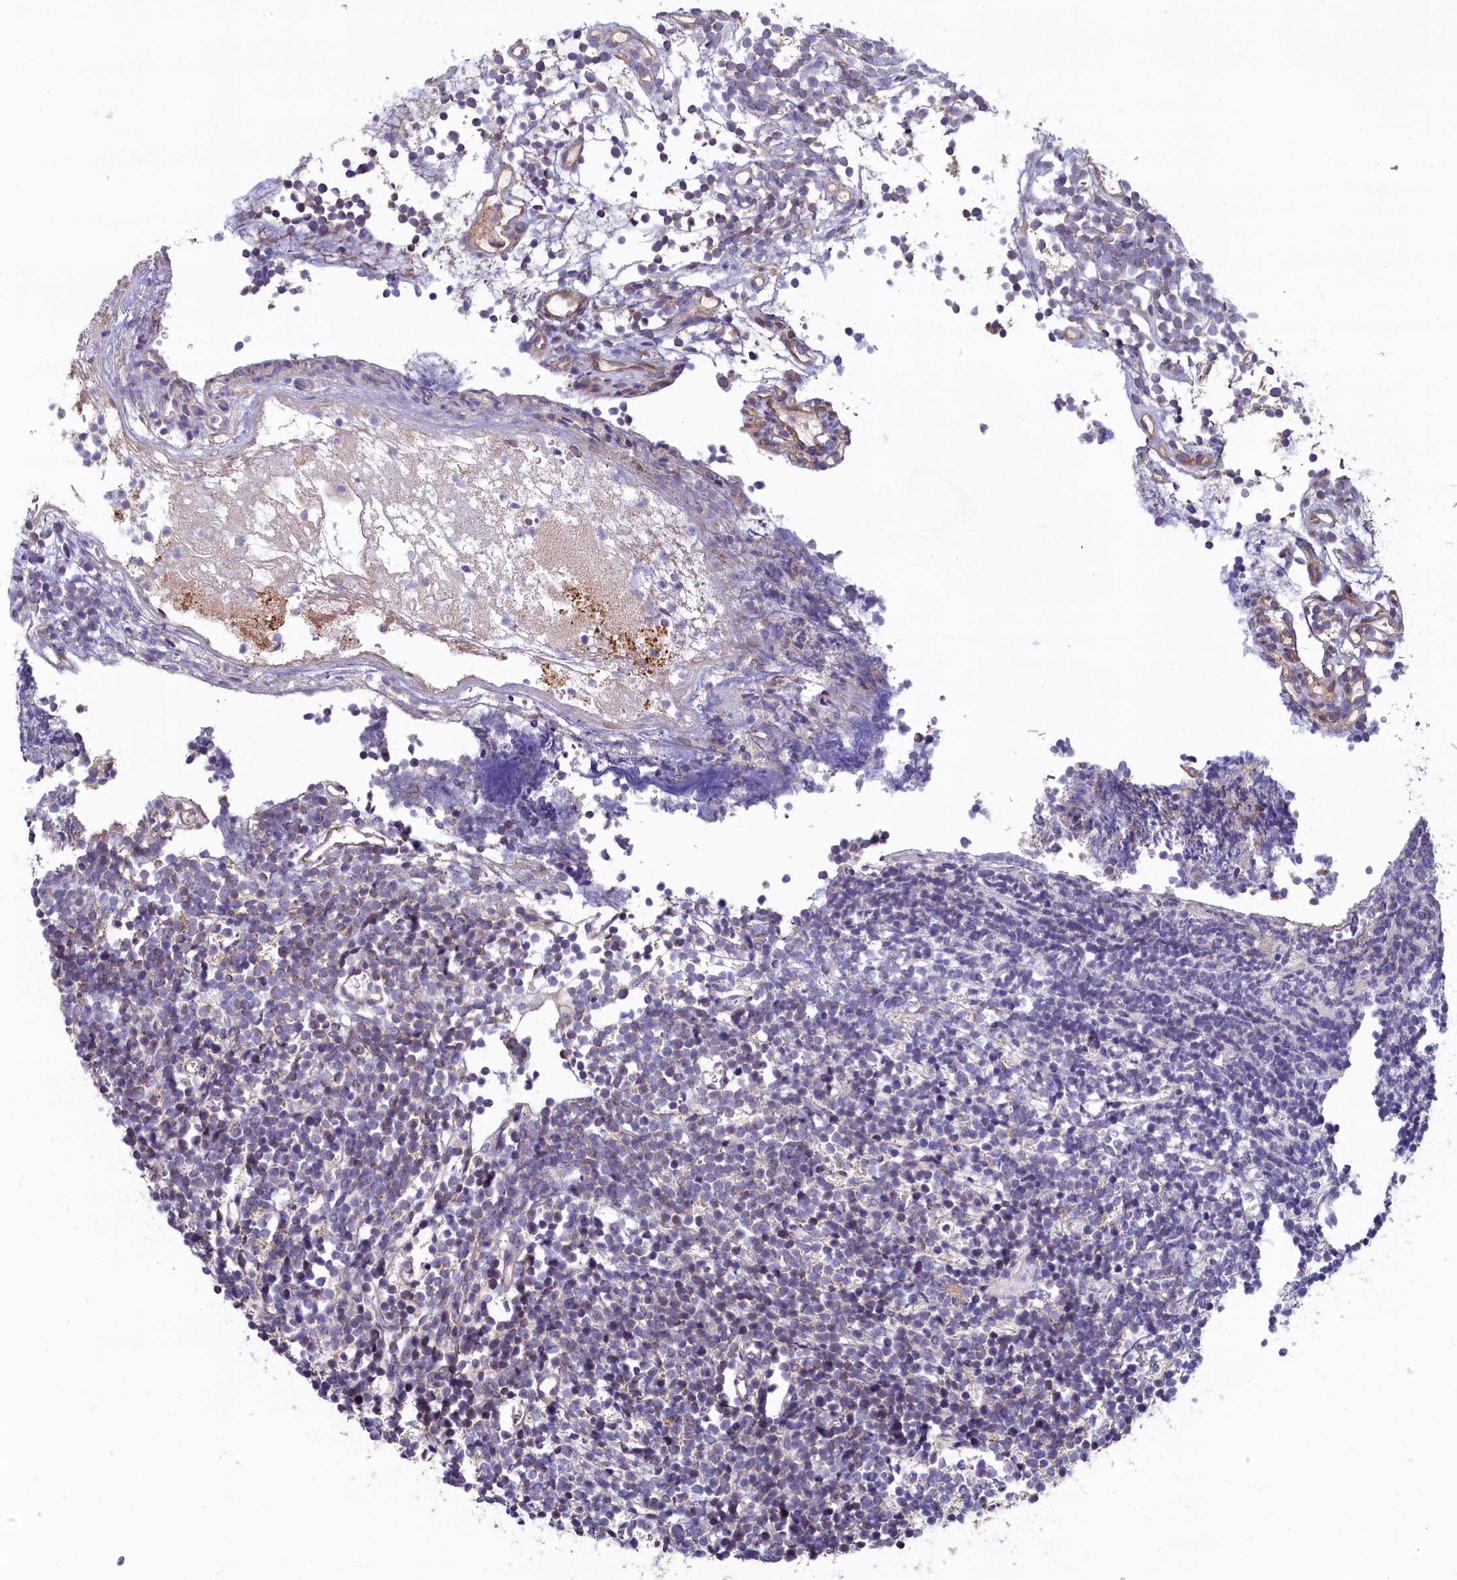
{"staining": {"intensity": "weak", "quantity": "<25%", "location": "cytoplasmic/membranous"}, "tissue": "glioma", "cell_type": "Tumor cells", "image_type": "cancer", "snomed": [{"axis": "morphology", "description": "Glioma, malignant, Low grade"}, {"axis": "topography", "description": "Brain"}], "caption": "This is a photomicrograph of IHC staining of glioma, which shows no positivity in tumor cells.", "gene": "SPATA2L", "patient": {"sex": "female", "age": 1}}